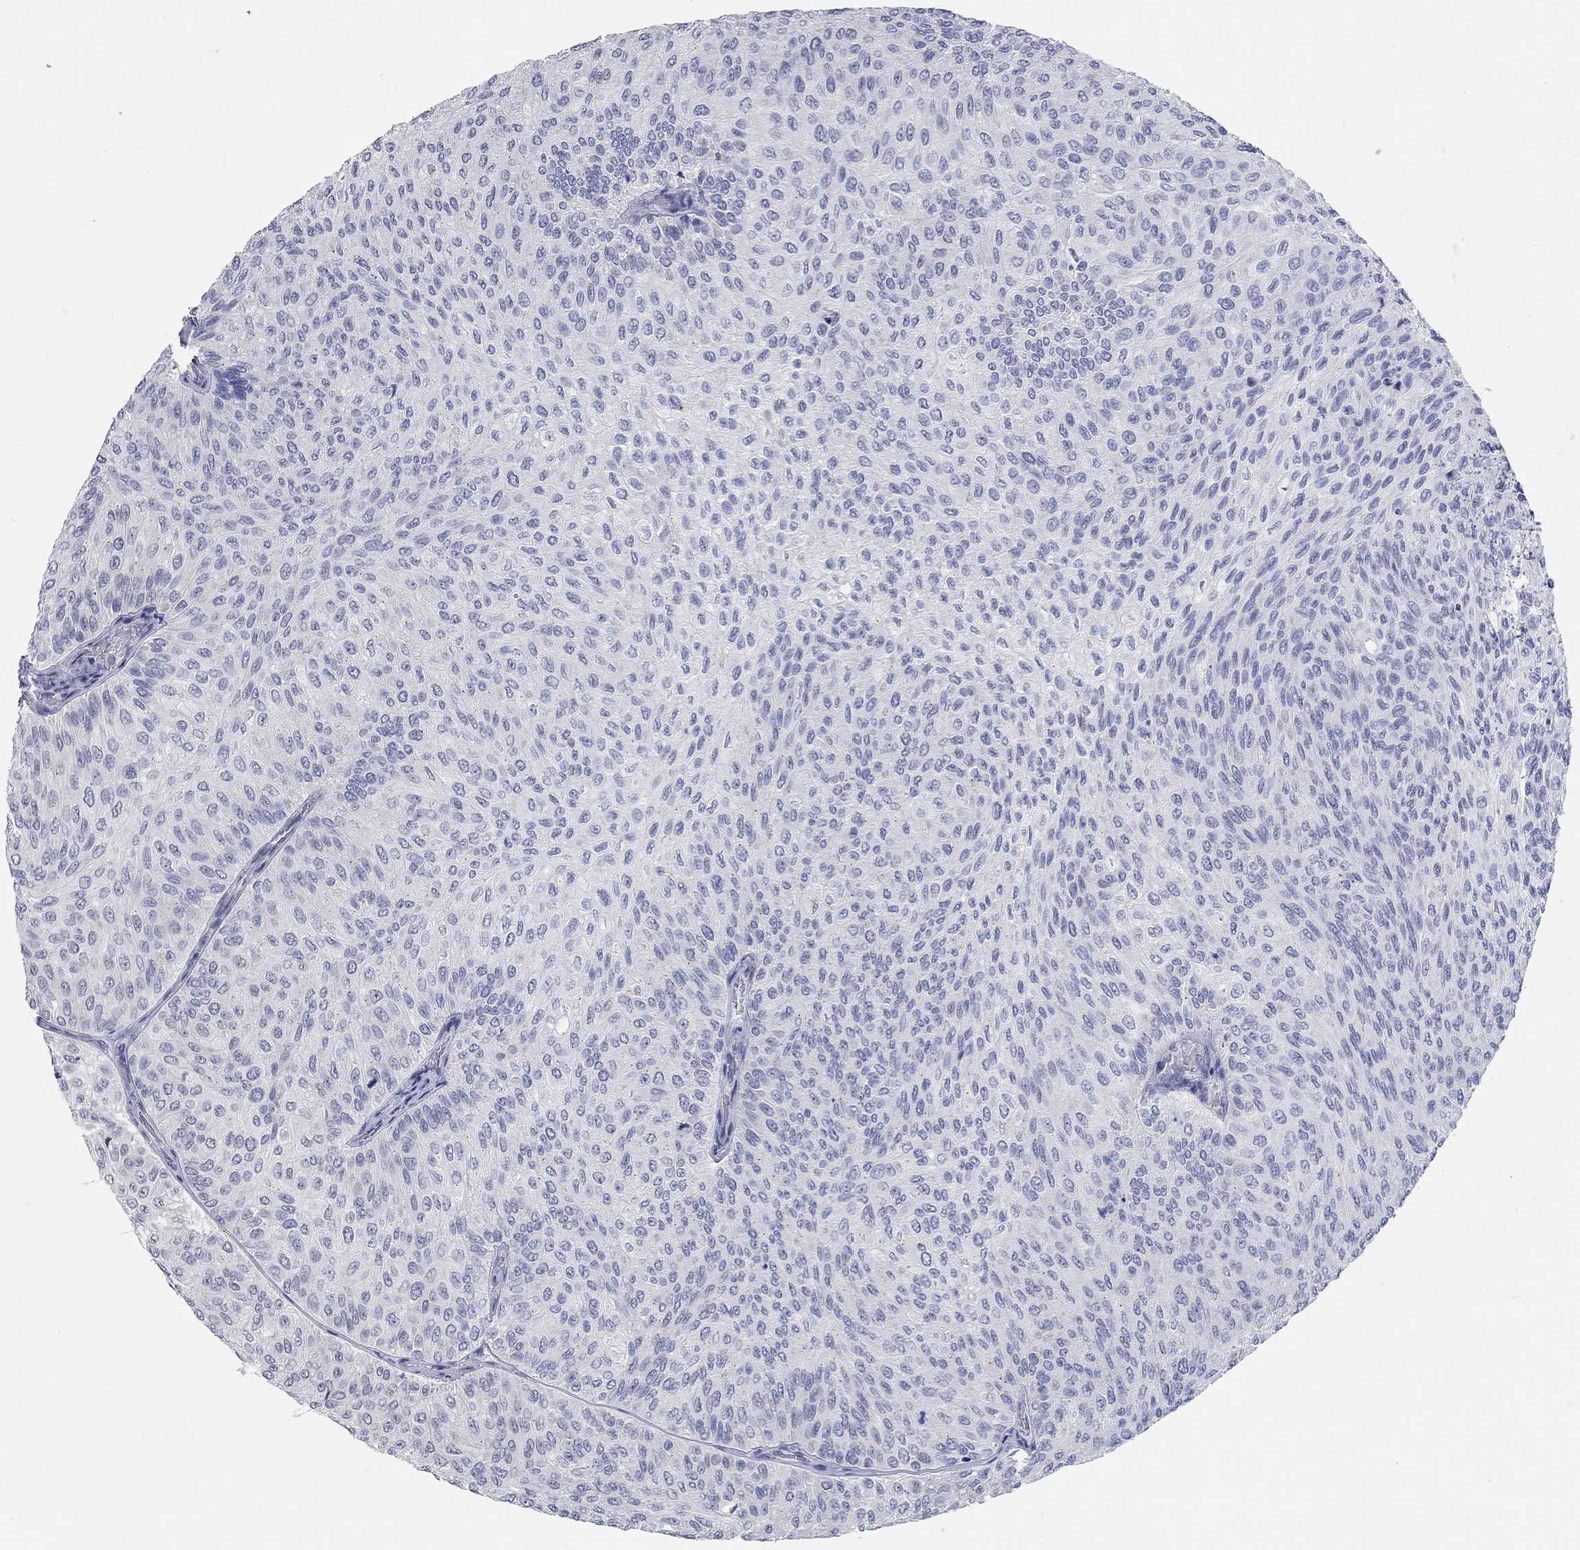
{"staining": {"intensity": "negative", "quantity": "none", "location": "none"}, "tissue": "urothelial cancer", "cell_type": "Tumor cells", "image_type": "cancer", "snomed": [{"axis": "morphology", "description": "Urothelial carcinoma, Low grade"}, {"axis": "topography", "description": "Urinary bladder"}], "caption": "Micrograph shows no significant protein staining in tumor cells of low-grade urothelial carcinoma.", "gene": "WASF3", "patient": {"sex": "male", "age": 78}}